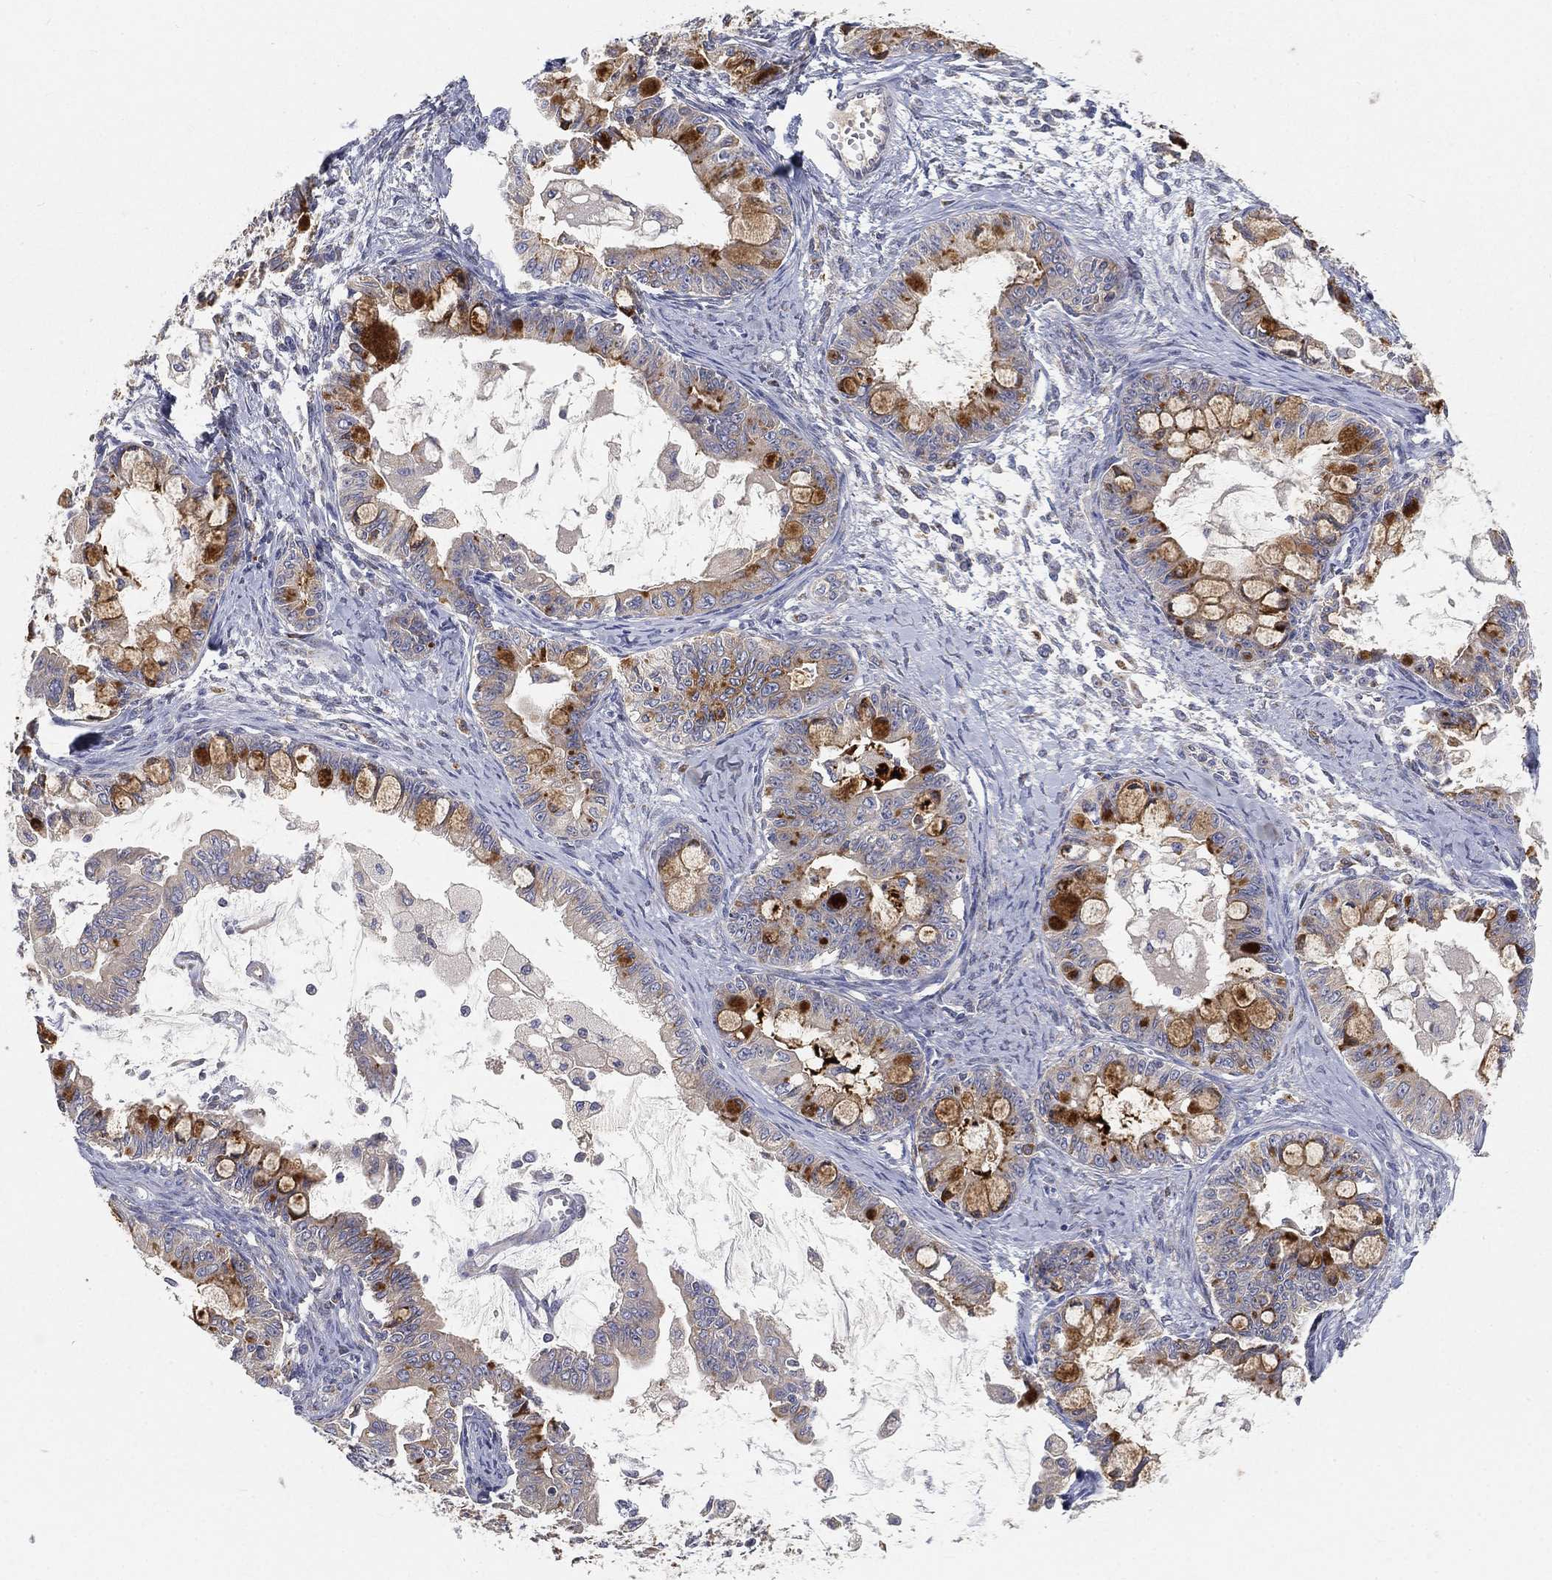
{"staining": {"intensity": "strong", "quantity": "<25%", "location": "cytoplasmic/membranous"}, "tissue": "ovarian cancer", "cell_type": "Tumor cells", "image_type": "cancer", "snomed": [{"axis": "morphology", "description": "Cystadenocarcinoma, mucinous, NOS"}, {"axis": "topography", "description": "Ovary"}], "caption": "IHC histopathology image of human mucinous cystadenocarcinoma (ovarian) stained for a protein (brown), which demonstrates medium levels of strong cytoplasmic/membranous expression in about <25% of tumor cells.", "gene": "CTSL", "patient": {"sex": "female", "age": 63}}